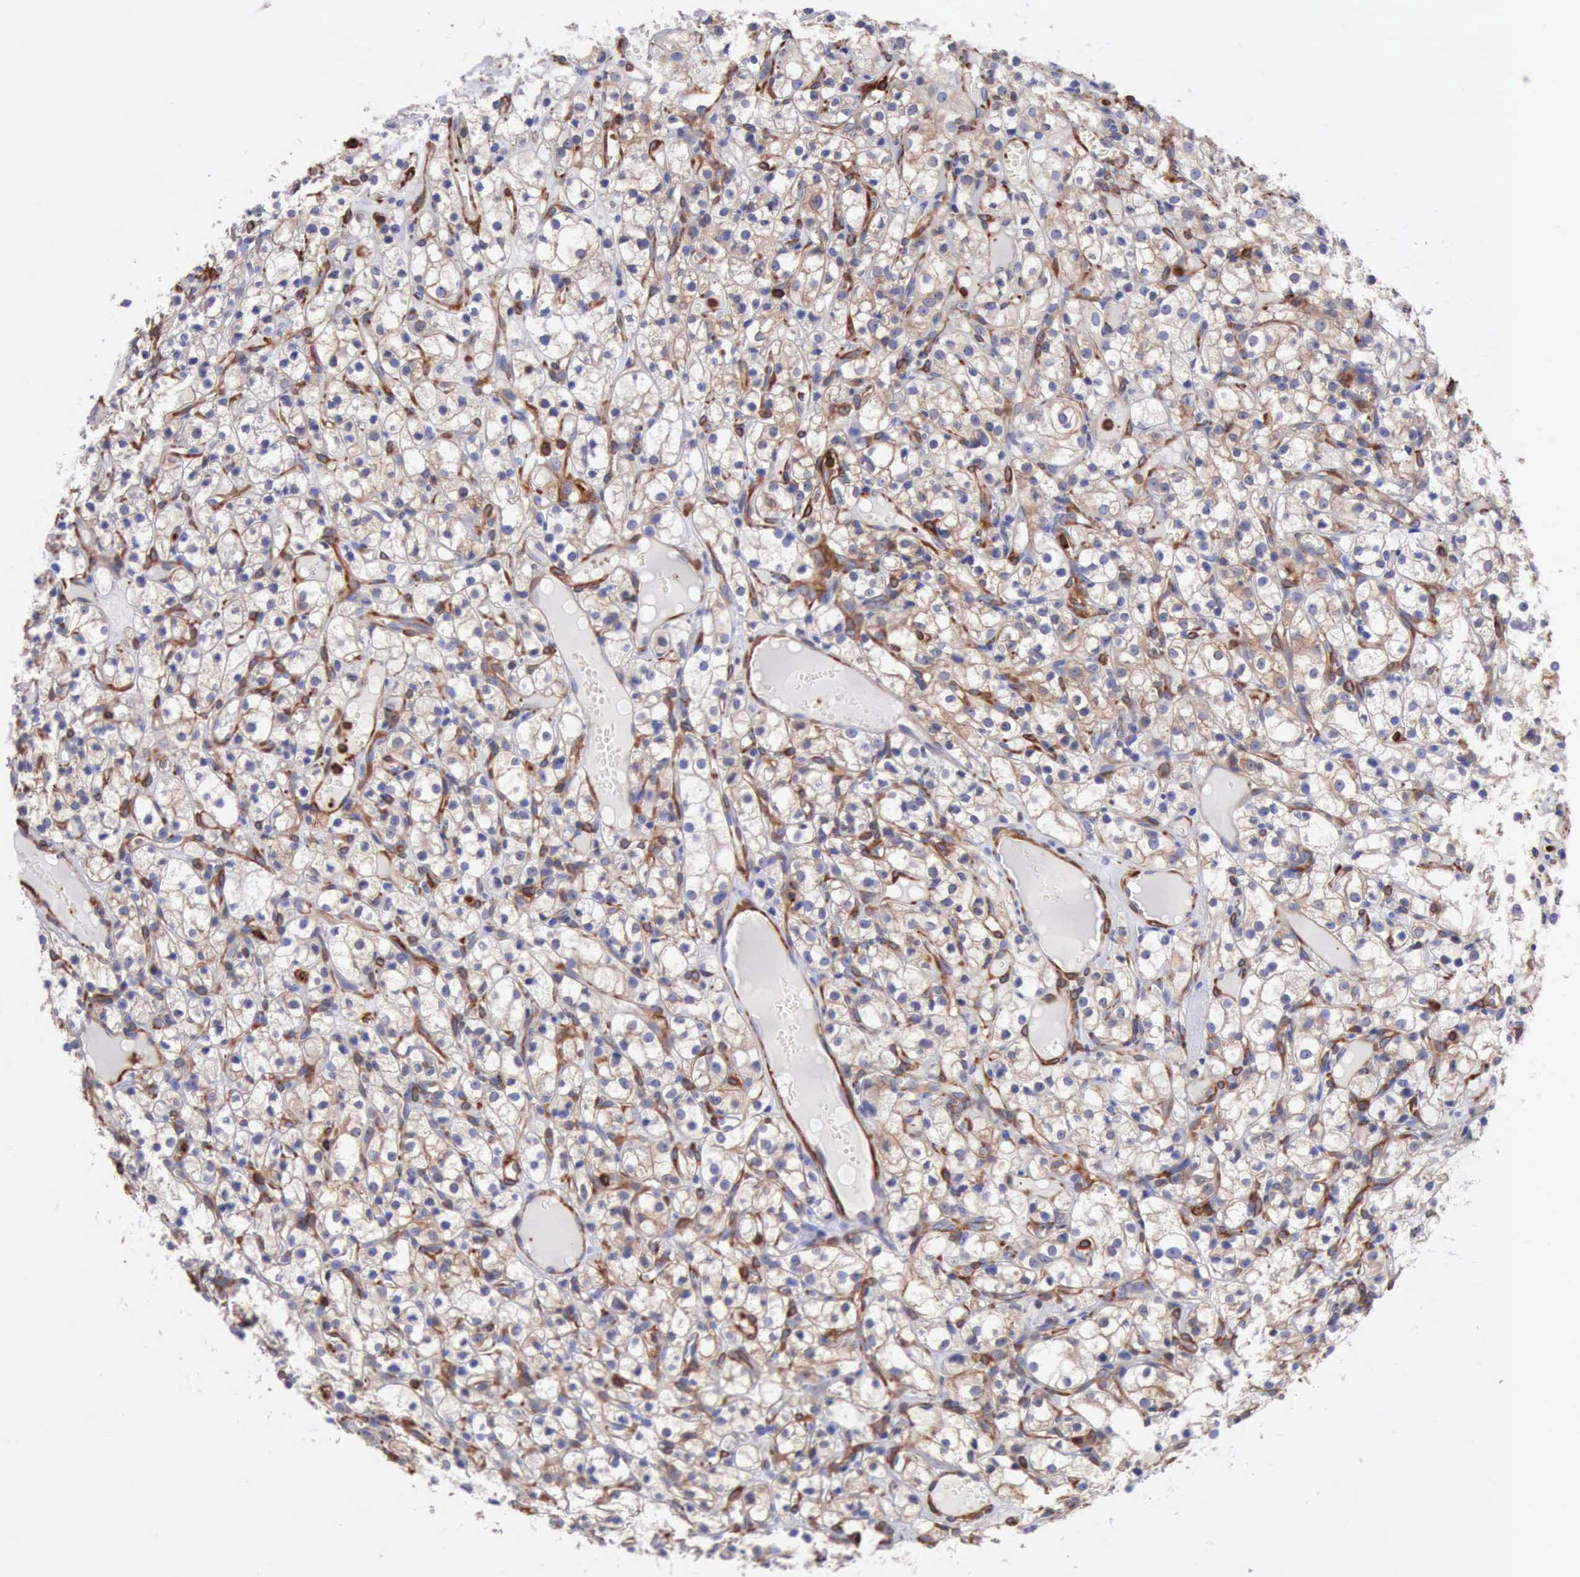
{"staining": {"intensity": "weak", "quantity": "25%-75%", "location": "cytoplasmic/membranous"}, "tissue": "renal cancer", "cell_type": "Tumor cells", "image_type": "cancer", "snomed": [{"axis": "morphology", "description": "Adenocarcinoma, NOS"}, {"axis": "topography", "description": "Kidney"}], "caption": "Protein expression analysis of renal adenocarcinoma demonstrates weak cytoplasmic/membranous positivity in about 25%-75% of tumor cells.", "gene": "FLNA", "patient": {"sex": "male", "age": 61}}